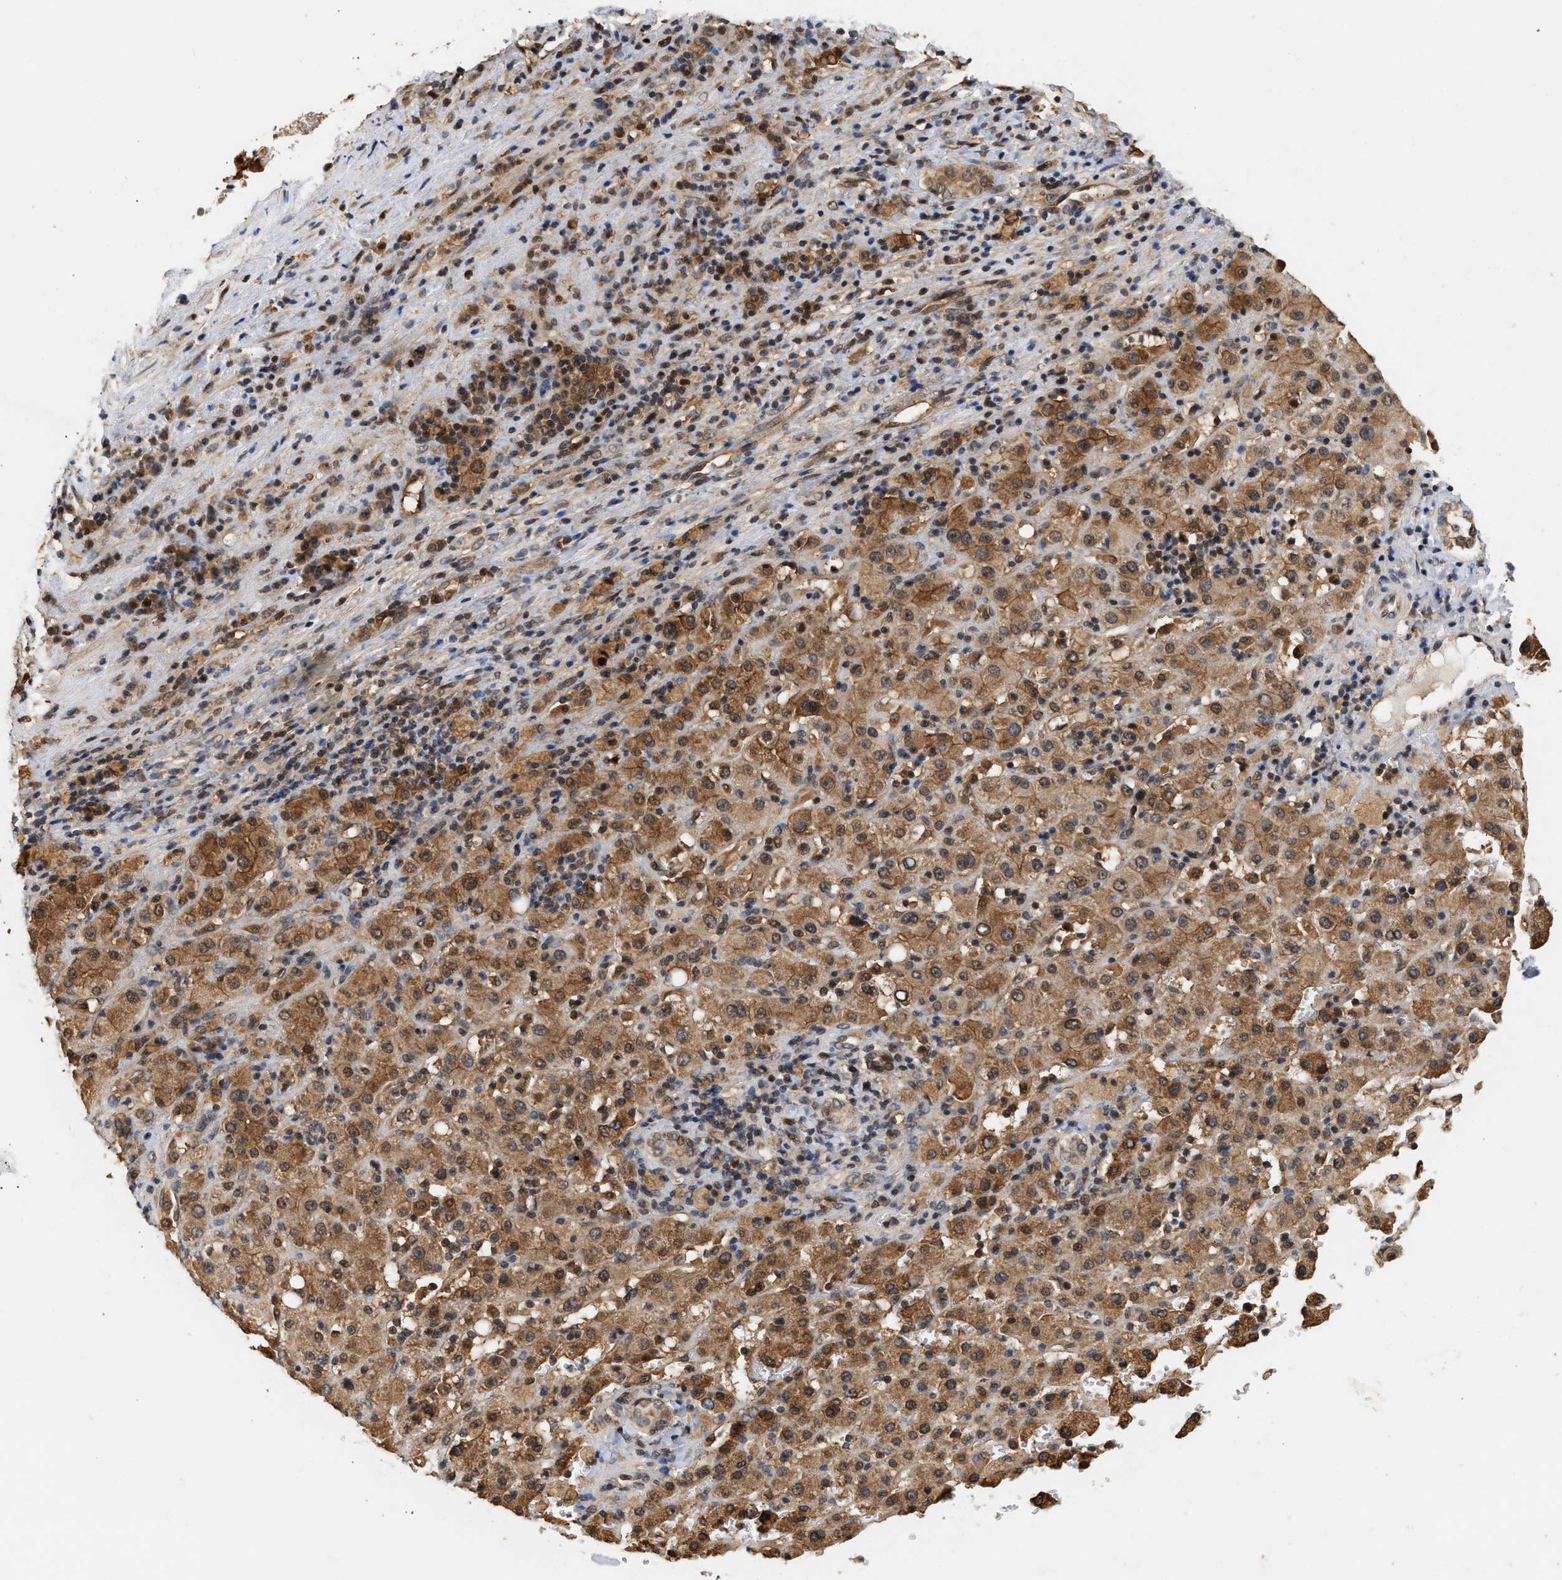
{"staining": {"intensity": "moderate", "quantity": ">75%", "location": "cytoplasmic/membranous,nuclear"}, "tissue": "liver cancer", "cell_type": "Tumor cells", "image_type": "cancer", "snomed": [{"axis": "morphology", "description": "Carcinoma, Hepatocellular, NOS"}, {"axis": "topography", "description": "Liver"}], "caption": "Immunohistochemical staining of human liver cancer exhibits moderate cytoplasmic/membranous and nuclear protein positivity in about >75% of tumor cells. (DAB (3,3'-diaminobenzidine) IHC, brown staining for protein, blue staining for nuclei).", "gene": "ABHD5", "patient": {"sex": "female", "age": 58}}